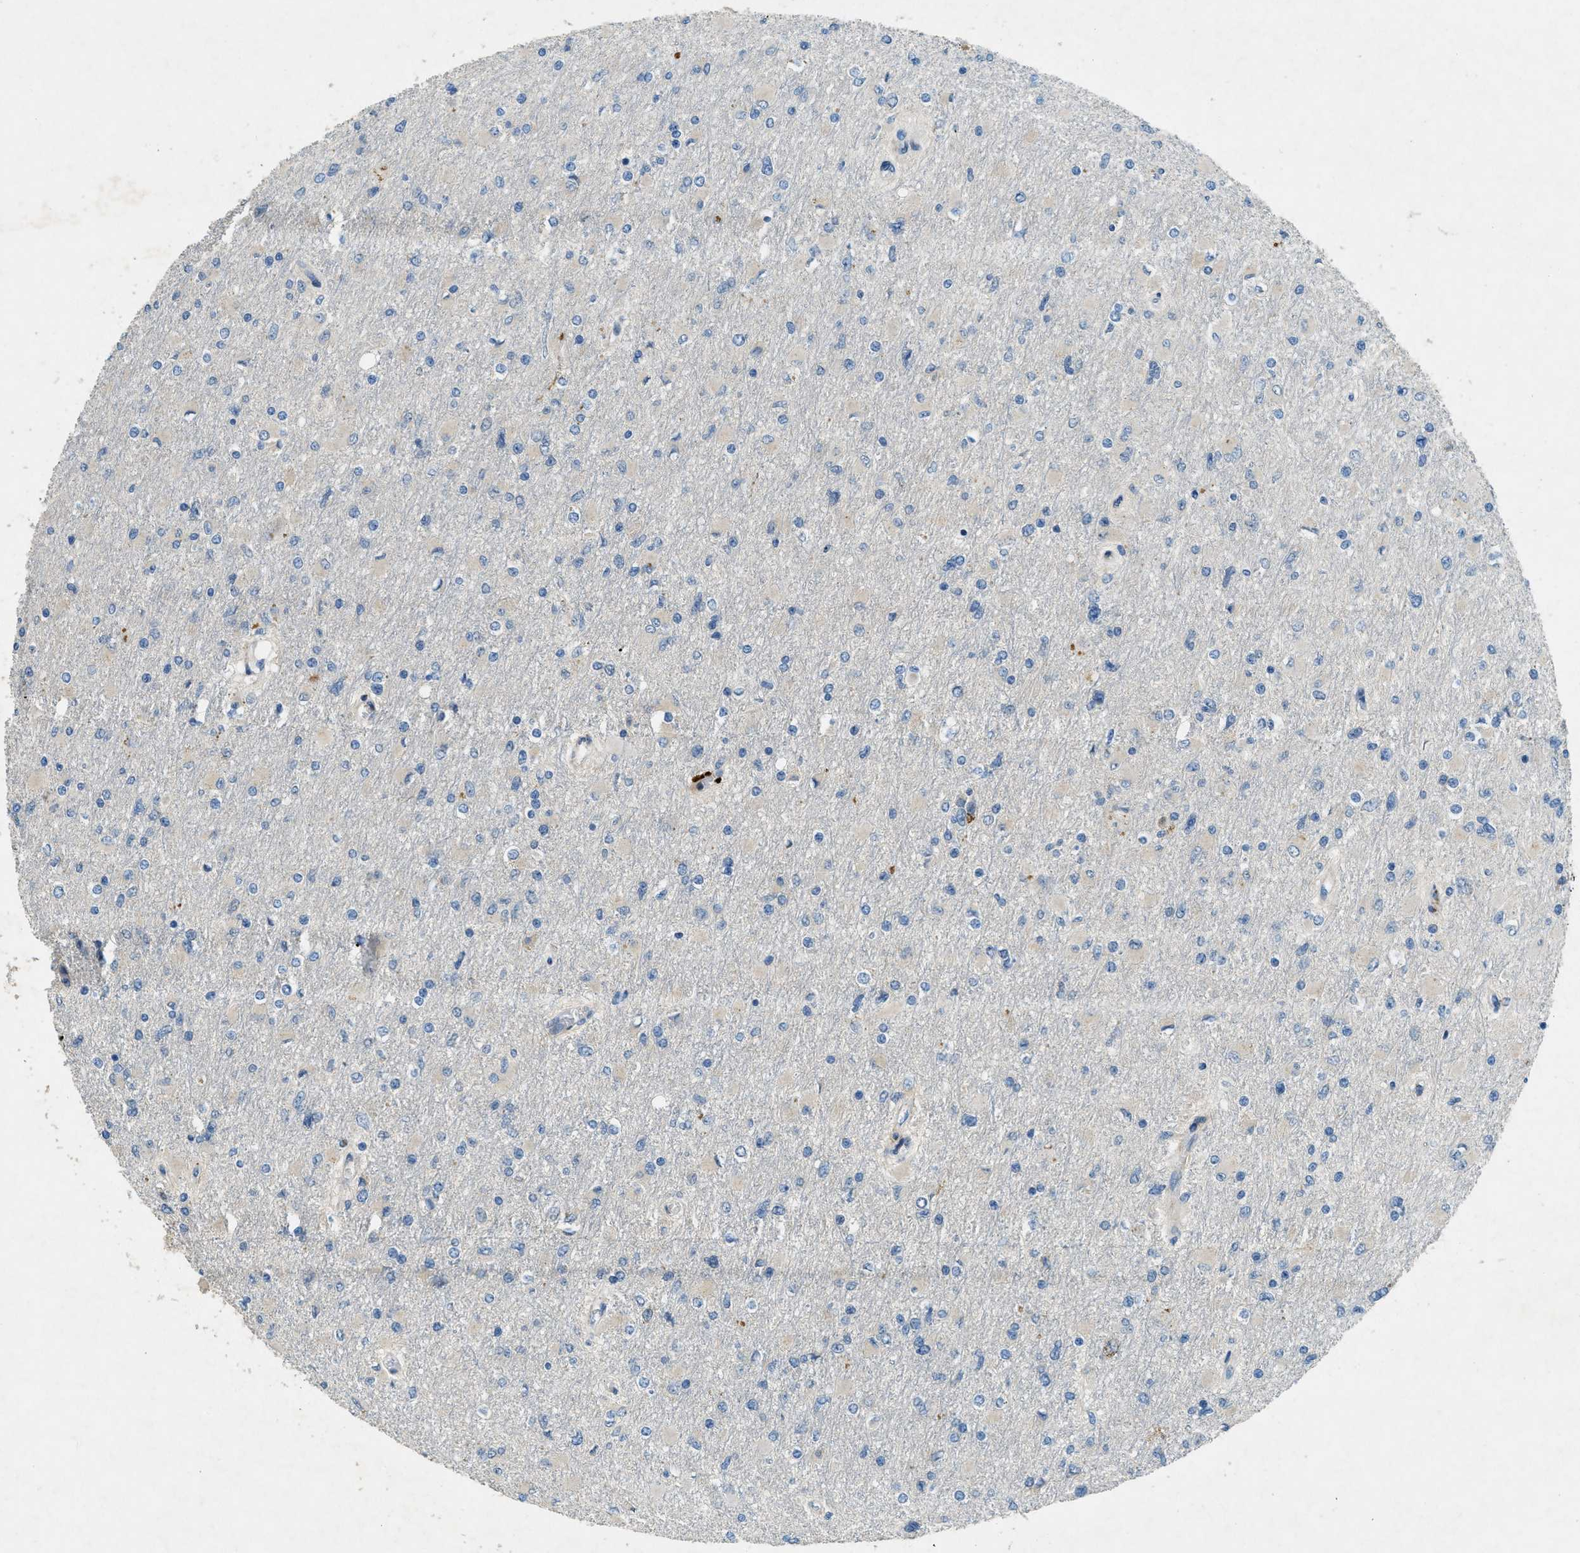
{"staining": {"intensity": "negative", "quantity": "none", "location": "none"}, "tissue": "glioma", "cell_type": "Tumor cells", "image_type": "cancer", "snomed": [{"axis": "morphology", "description": "Glioma, malignant, High grade"}, {"axis": "topography", "description": "Cerebral cortex"}], "caption": "Human glioma stained for a protein using IHC displays no expression in tumor cells.", "gene": "SNX14", "patient": {"sex": "female", "age": 36}}